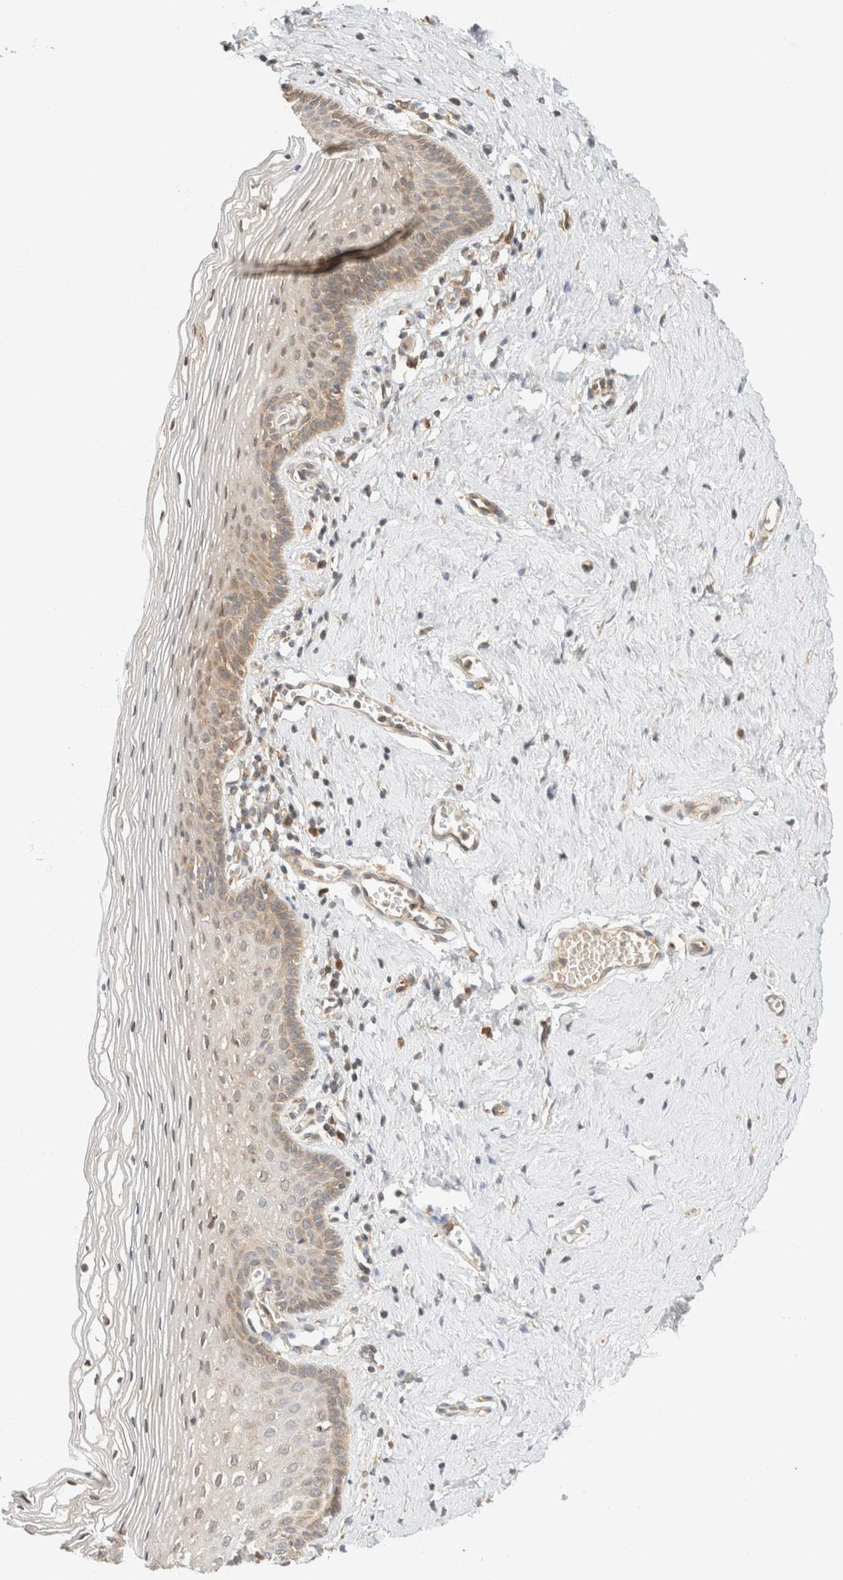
{"staining": {"intensity": "weak", "quantity": "<25%", "location": "cytoplasmic/membranous"}, "tissue": "vagina", "cell_type": "Squamous epithelial cells", "image_type": "normal", "snomed": [{"axis": "morphology", "description": "Normal tissue, NOS"}, {"axis": "topography", "description": "Vagina"}], "caption": "Immunohistochemistry of unremarkable vagina shows no positivity in squamous epithelial cells.", "gene": "TACC1", "patient": {"sex": "female", "age": 32}}